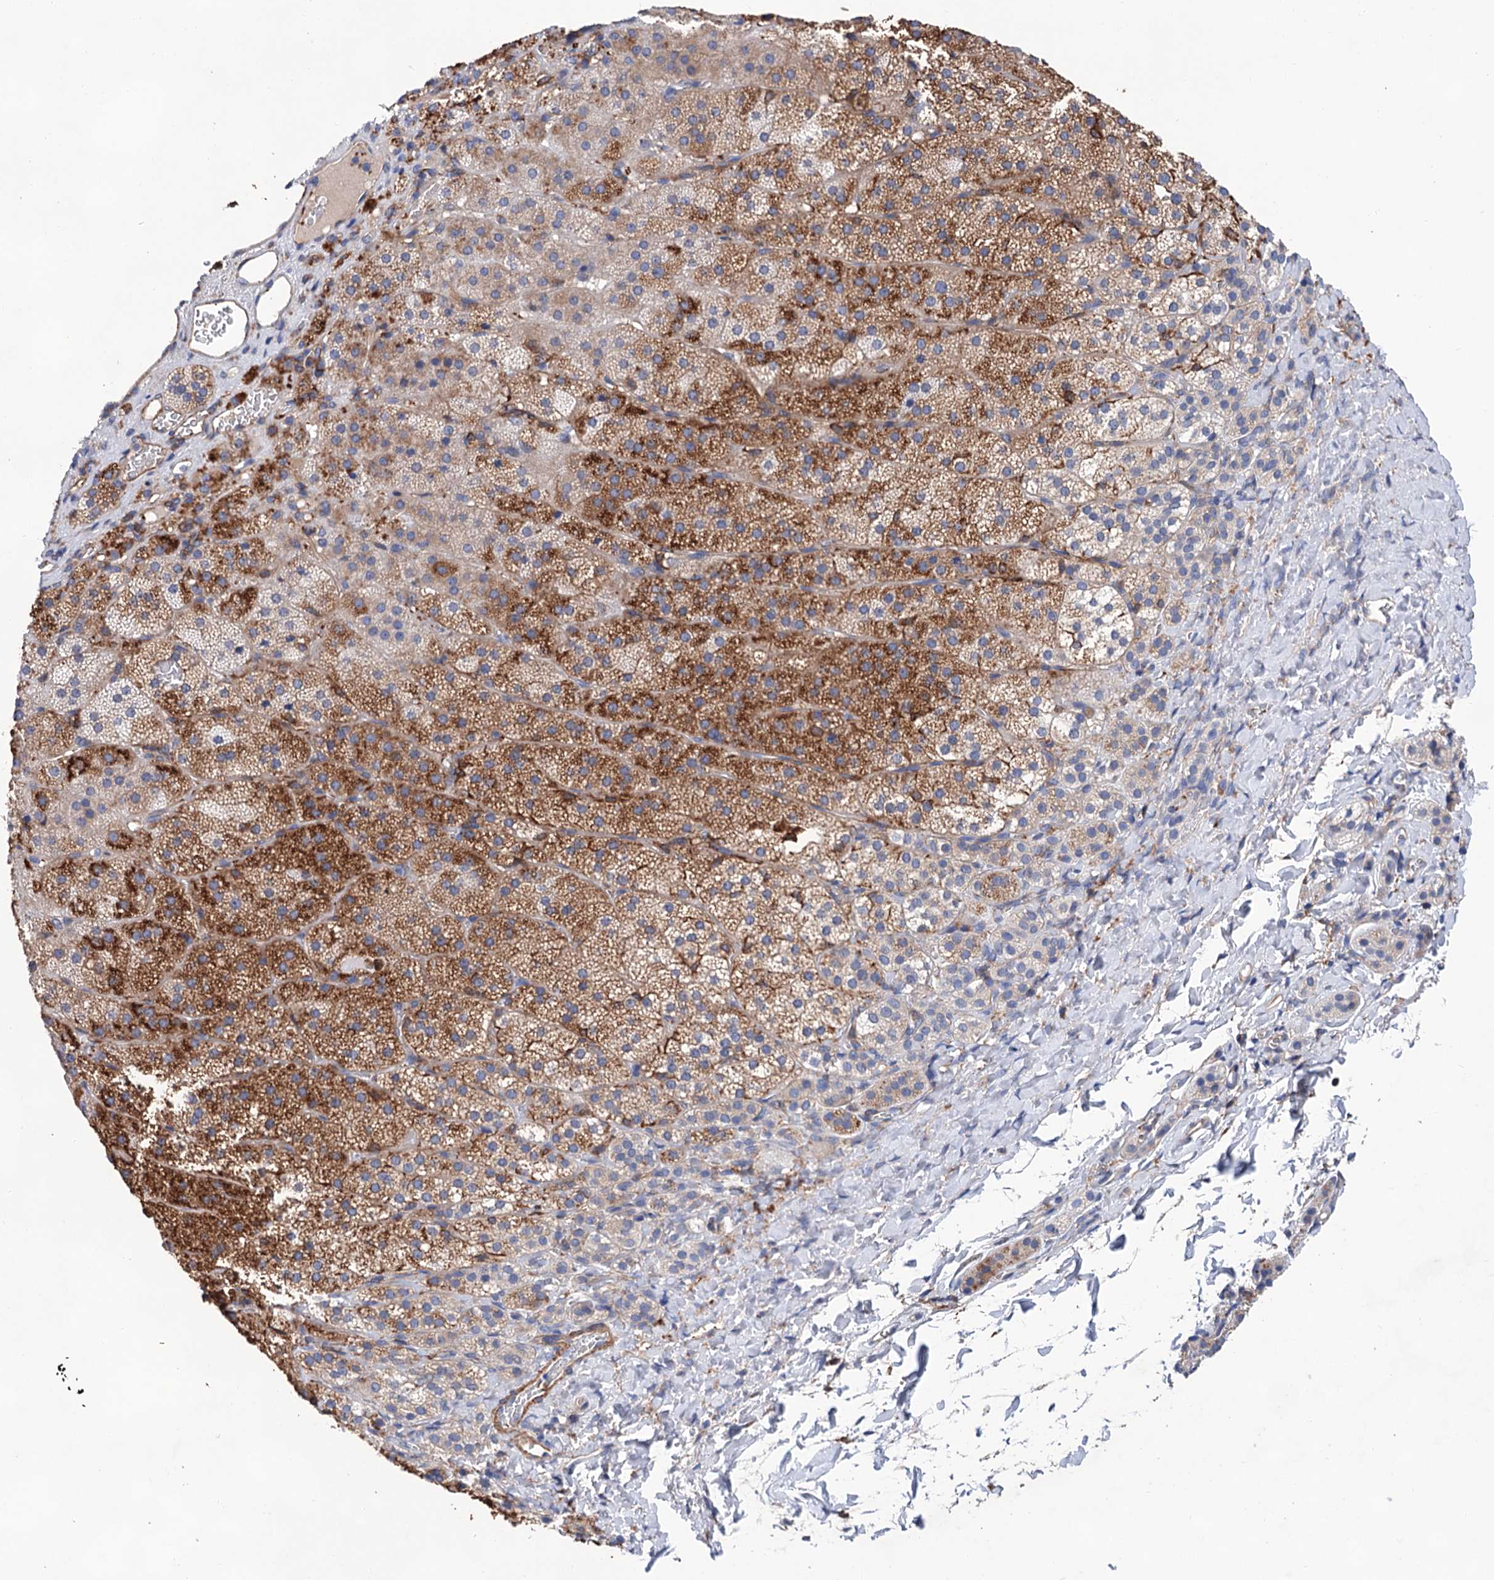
{"staining": {"intensity": "moderate", "quantity": "25%-75%", "location": "cytoplasmic/membranous"}, "tissue": "adrenal gland", "cell_type": "Glandular cells", "image_type": "normal", "snomed": [{"axis": "morphology", "description": "Normal tissue, NOS"}, {"axis": "topography", "description": "Adrenal gland"}], "caption": "About 25%-75% of glandular cells in normal human adrenal gland show moderate cytoplasmic/membranous protein expression as visualized by brown immunohistochemical staining.", "gene": "TMTC3", "patient": {"sex": "female", "age": 44}}